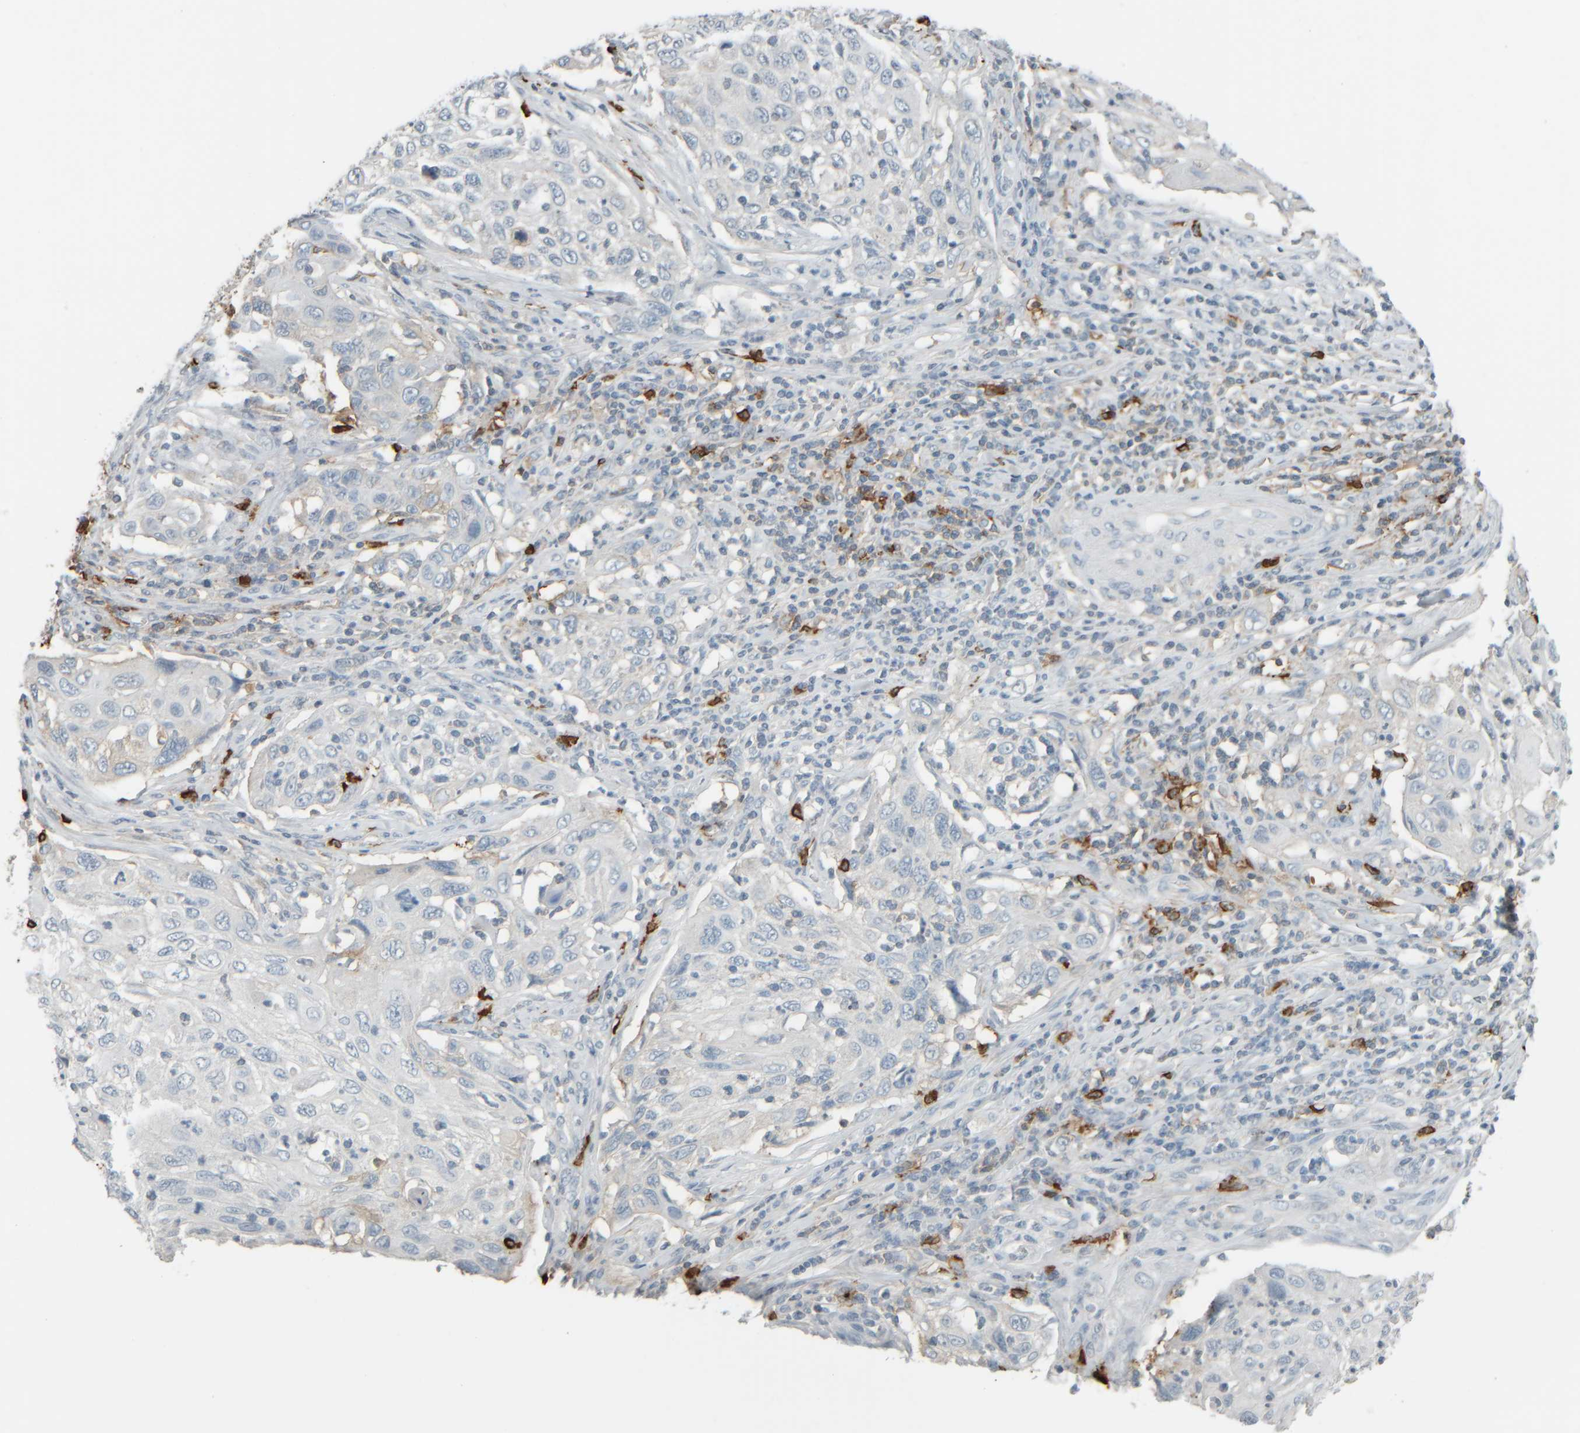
{"staining": {"intensity": "negative", "quantity": "none", "location": "none"}, "tissue": "cervical cancer", "cell_type": "Tumor cells", "image_type": "cancer", "snomed": [{"axis": "morphology", "description": "Squamous cell carcinoma, NOS"}, {"axis": "topography", "description": "Cervix"}], "caption": "This is an IHC micrograph of human cervical cancer. There is no positivity in tumor cells.", "gene": "TPSAB1", "patient": {"sex": "female", "age": 70}}